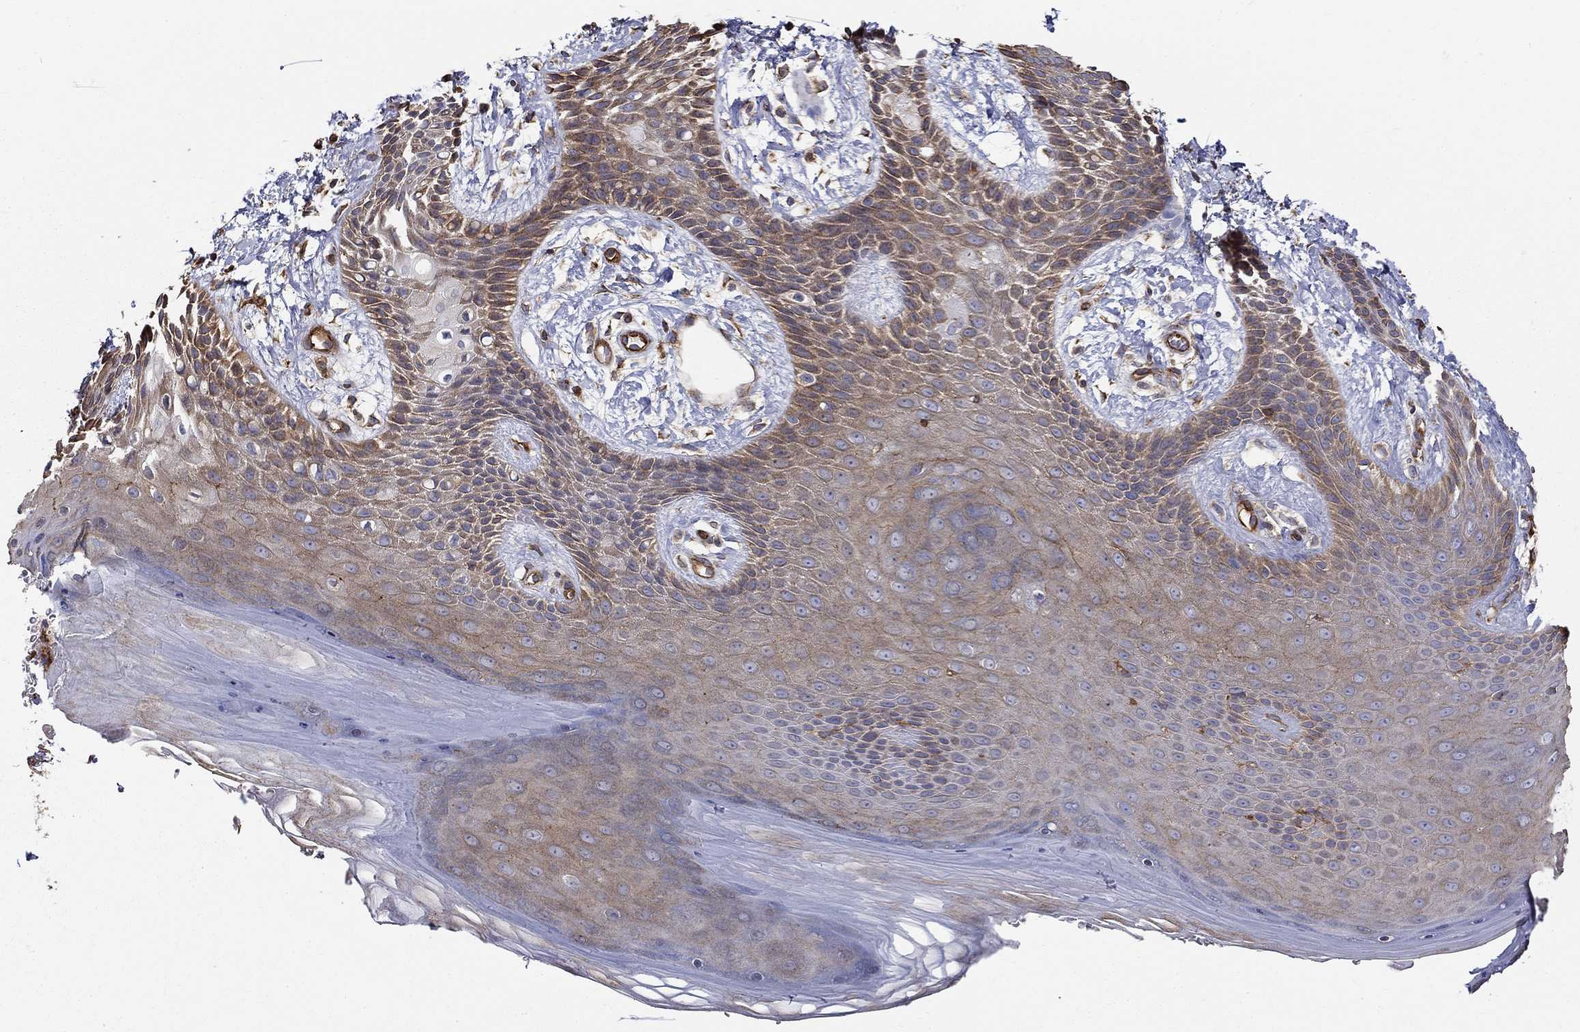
{"staining": {"intensity": "moderate", "quantity": "25%-75%", "location": "cytoplasmic/membranous"}, "tissue": "skin", "cell_type": "Epidermal cells", "image_type": "normal", "snomed": [{"axis": "morphology", "description": "Normal tissue, NOS"}, {"axis": "topography", "description": "Anal"}], "caption": "Immunohistochemical staining of benign skin shows 25%-75% levels of moderate cytoplasmic/membranous protein expression in about 25%-75% of epidermal cells.", "gene": "NPHP1", "patient": {"sex": "male", "age": 36}}